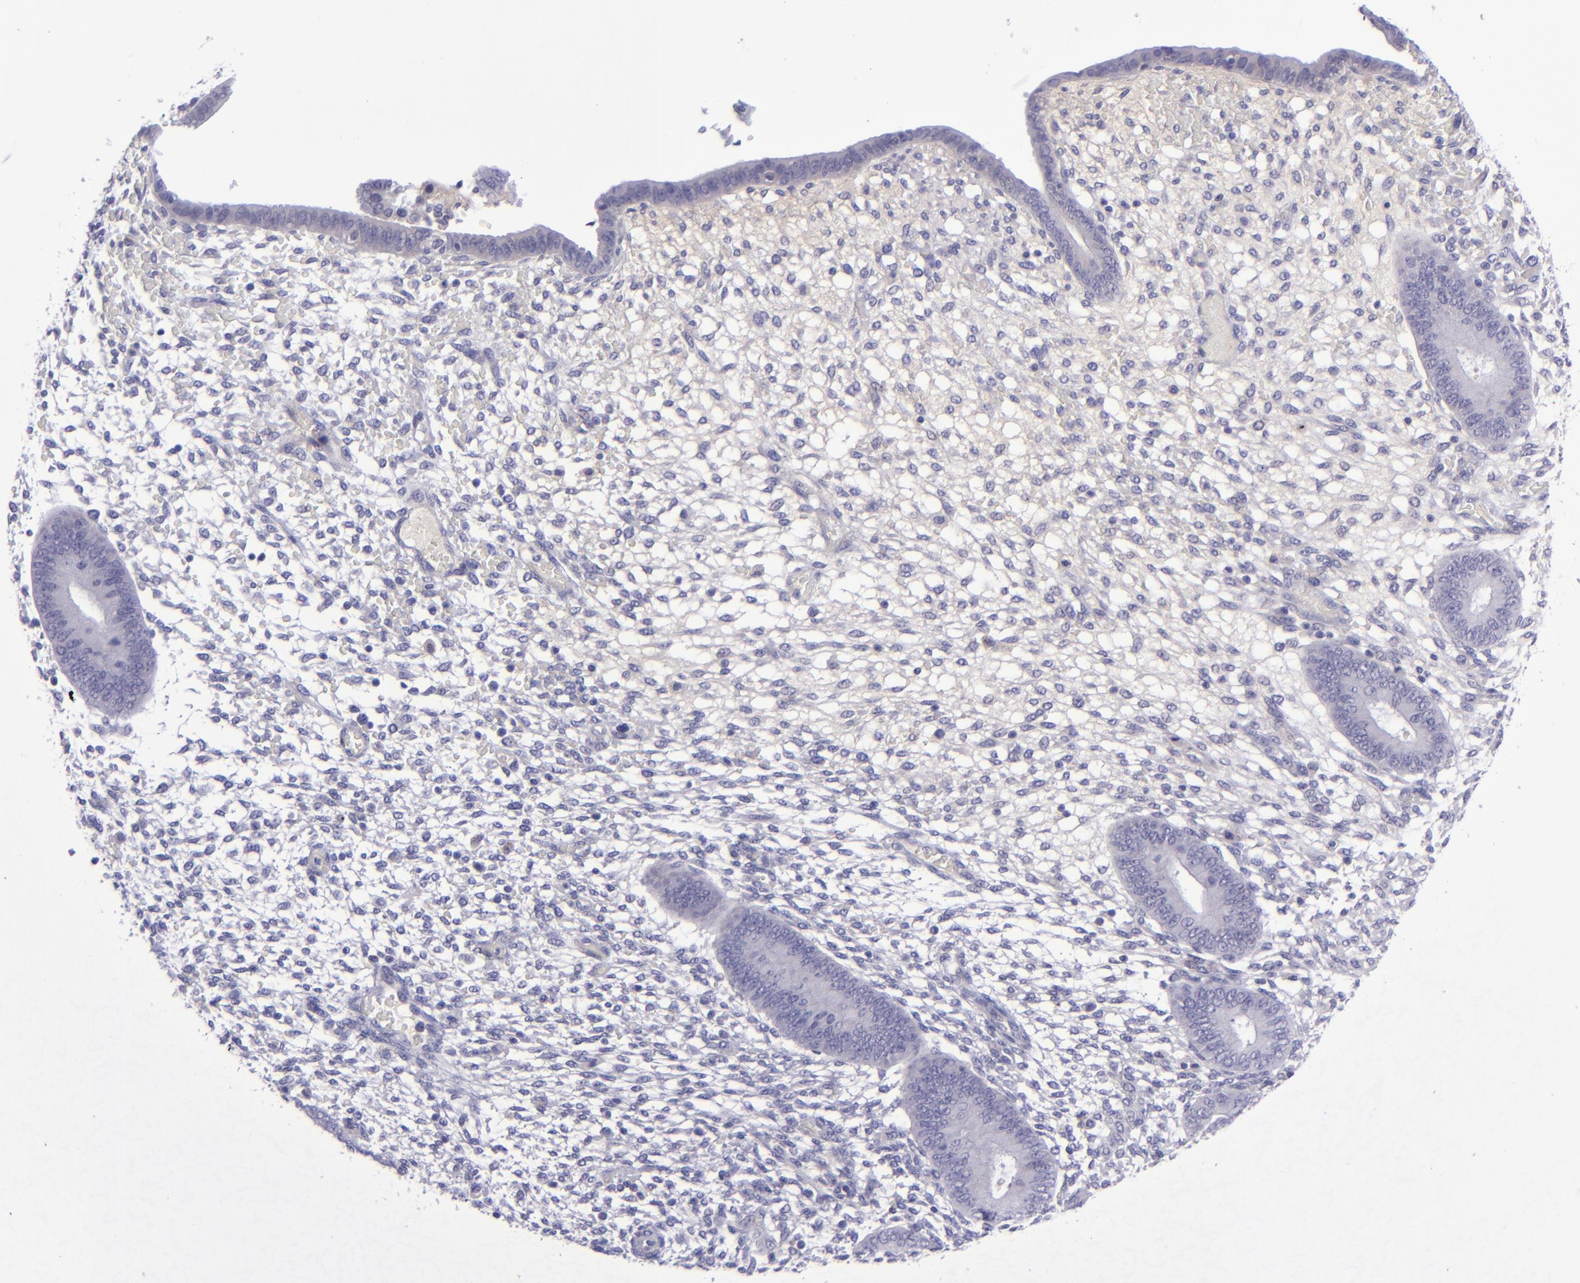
{"staining": {"intensity": "negative", "quantity": "none", "location": "none"}, "tissue": "endometrium", "cell_type": "Cells in endometrial stroma", "image_type": "normal", "snomed": [{"axis": "morphology", "description": "Normal tissue, NOS"}, {"axis": "topography", "description": "Endometrium"}], "caption": "Immunohistochemistry (IHC) of unremarkable human endometrium exhibits no positivity in cells in endometrial stroma. (Stains: DAB immunohistochemistry with hematoxylin counter stain, Microscopy: brightfield microscopy at high magnification).", "gene": "POU2F2", "patient": {"sex": "female", "age": 42}}